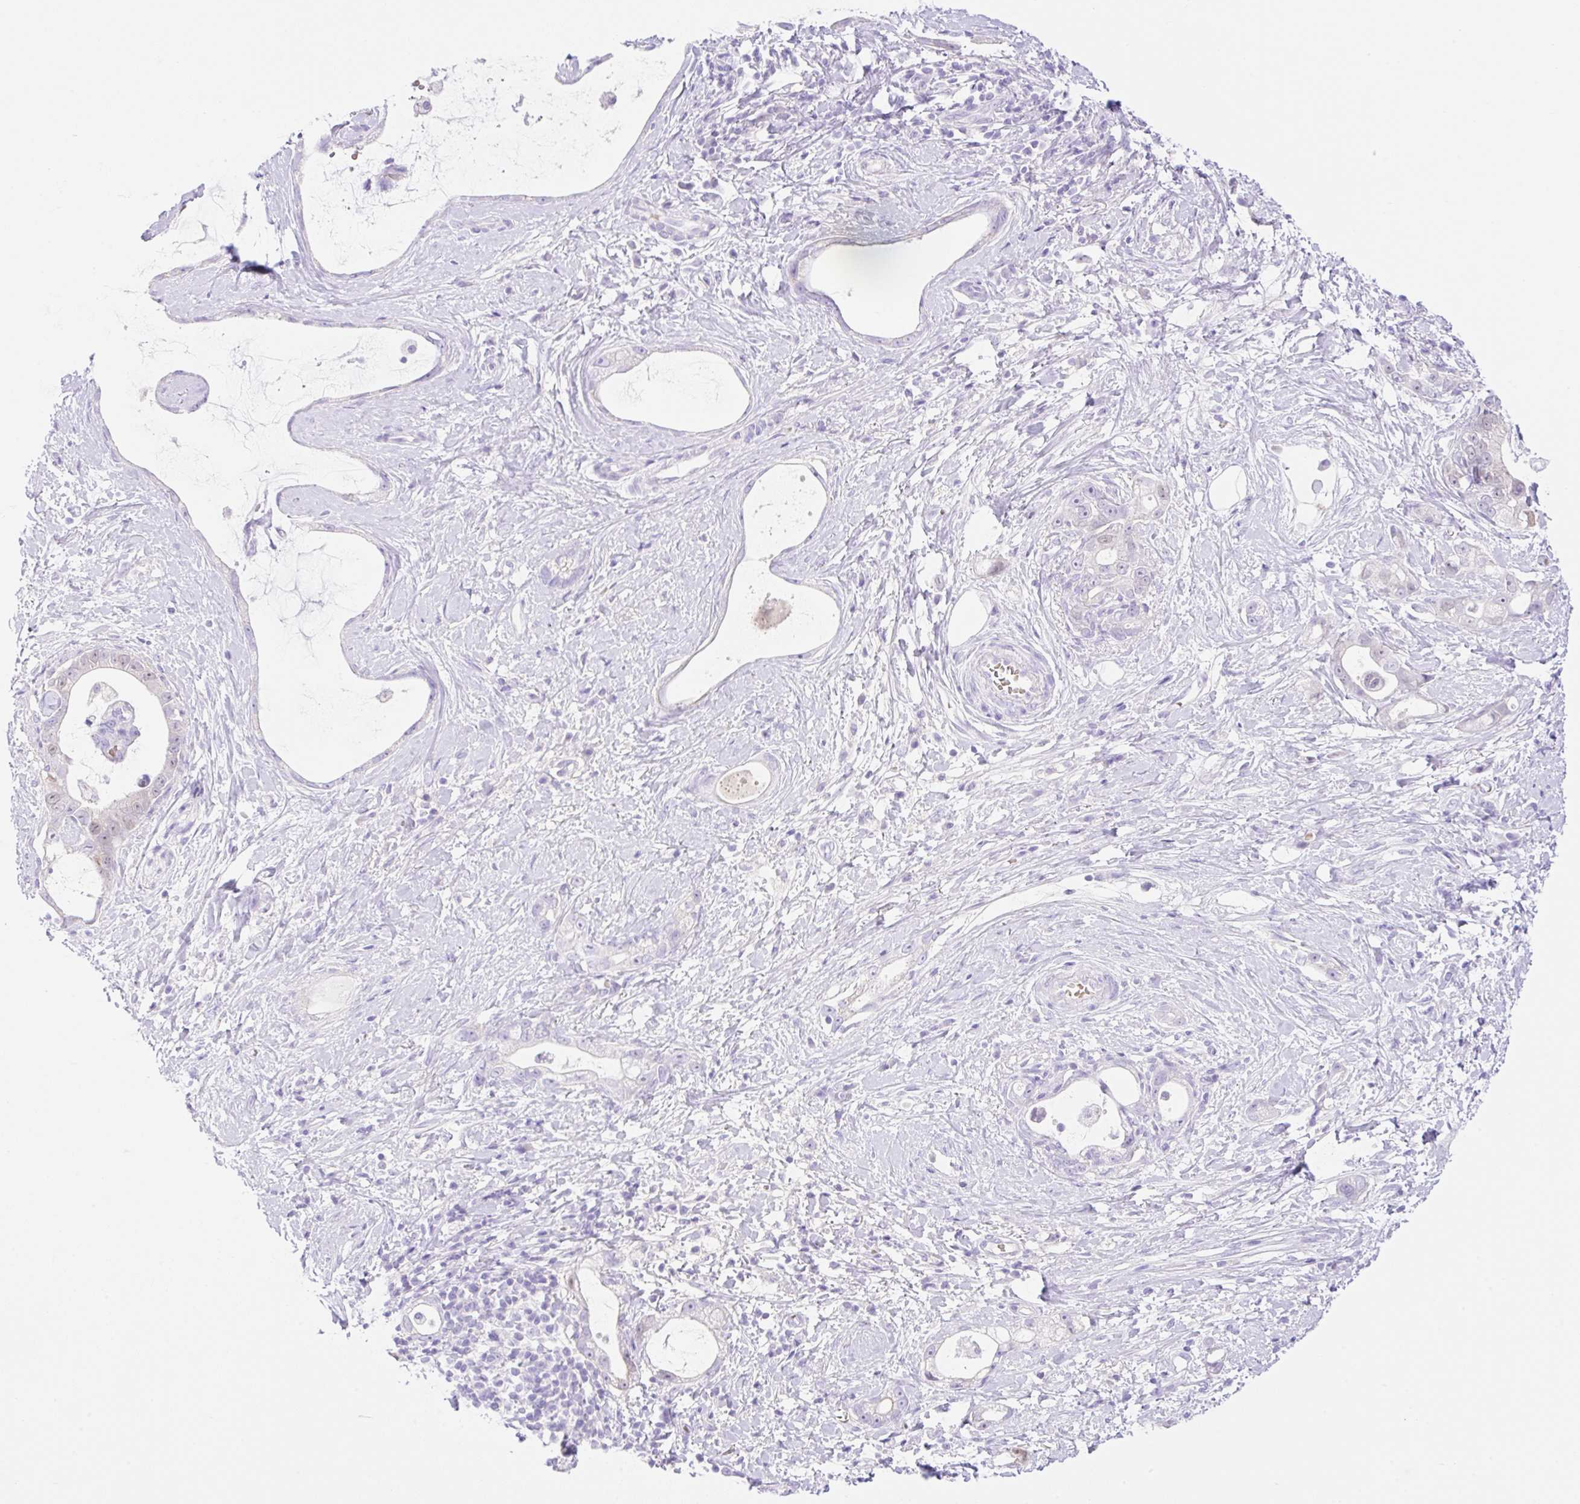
{"staining": {"intensity": "moderate", "quantity": "<25%", "location": "nuclear"}, "tissue": "stomach cancer", "cell_type": "Tumor cells", "image_type": "cancer", "snomed": [{"axis": "morphology", "description": "Adenocarcinoma, NOS"}, {"axis": "topography", "description": "Stomach"}], "caption": "High-power microscopy captured an immunohistochemistry photomicrograph of stomach cancer (adenocarcinoma), revealing moderate nuclear expression in approximately <25% of tumor cells.", "gene": "CDX1", "patient": {"sex": "male", "age": 55}}